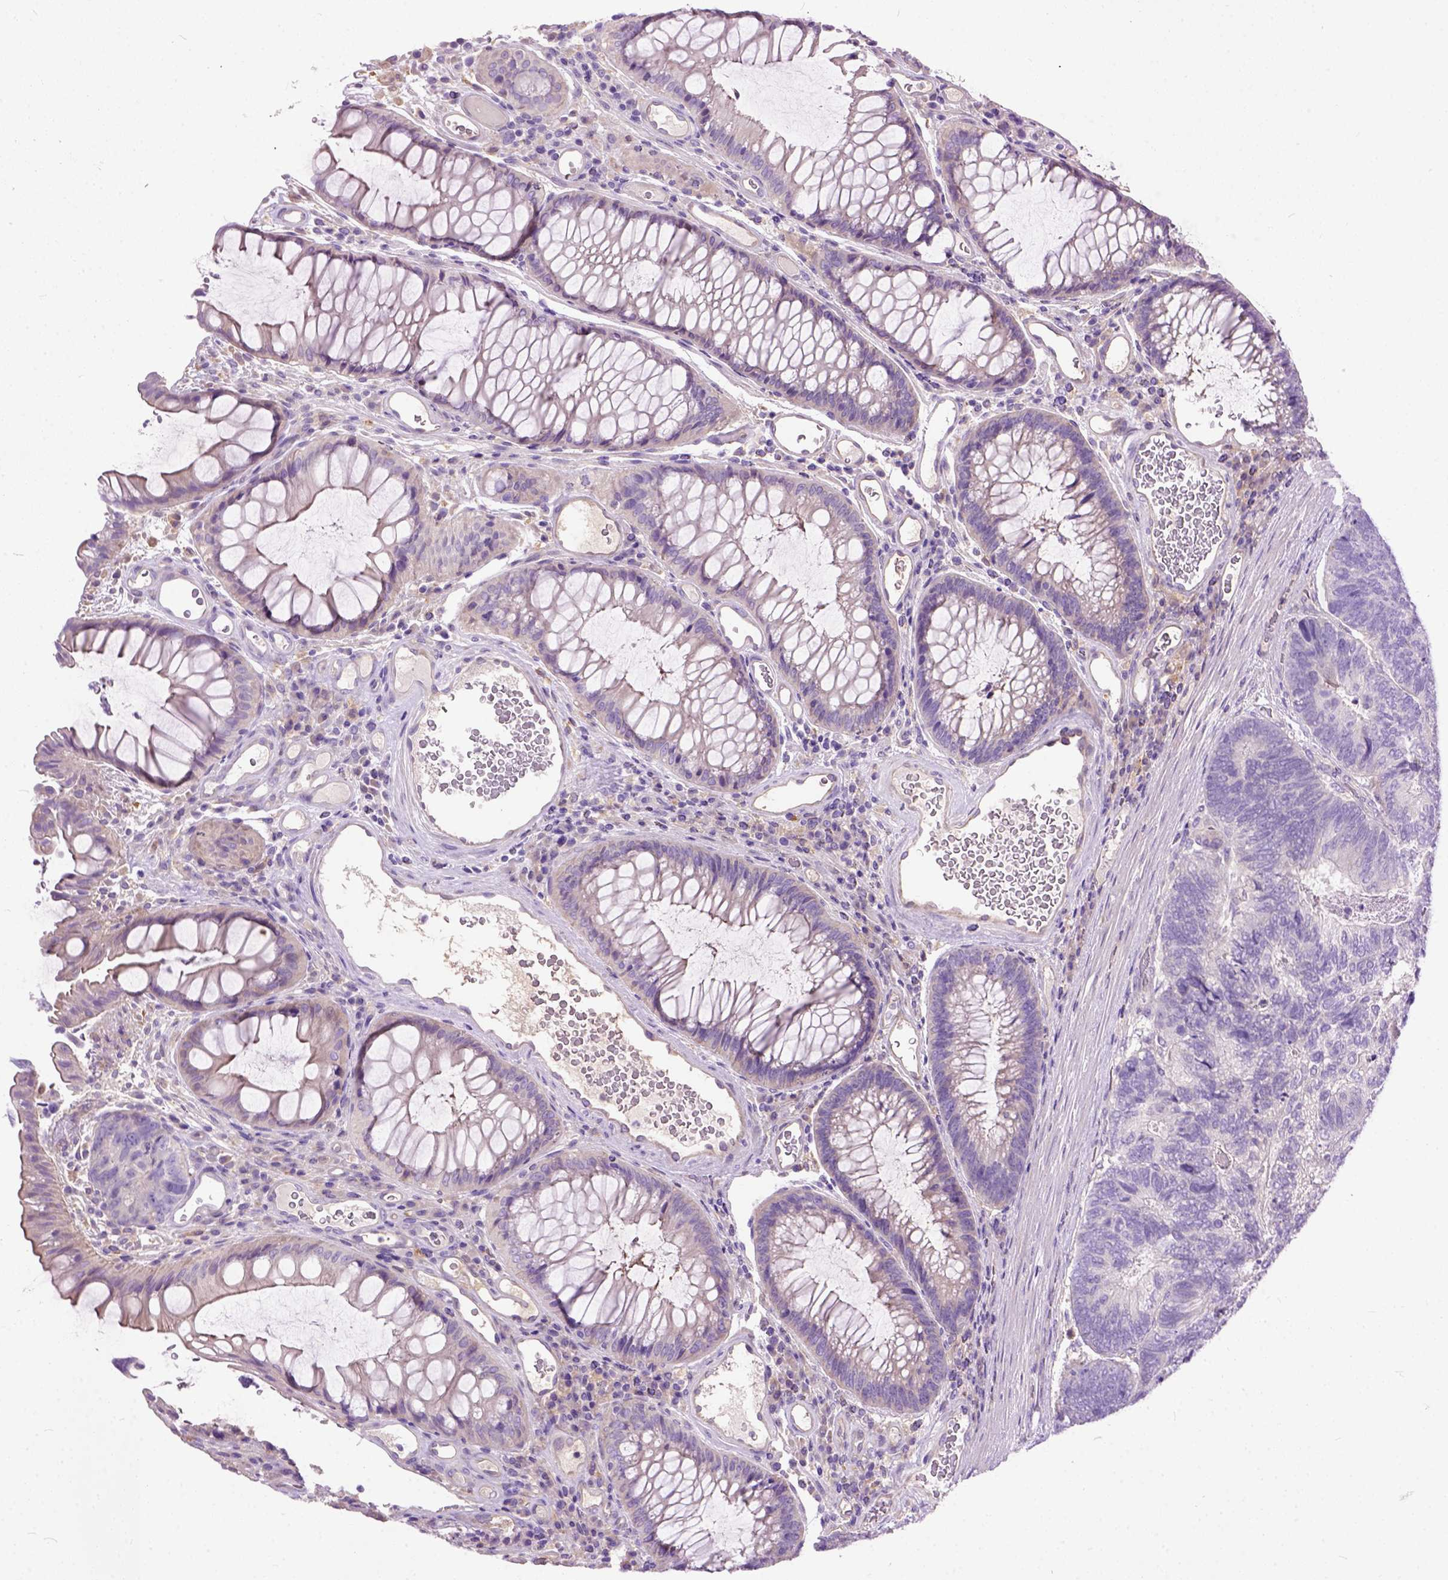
{"staining": {"intensity": "negative", "quantity": "none", "location": "none"}, "tissue": "colorectal cancer", "cell_type": "Tumor cells", "image_type": "cancer", "snomed": [{"axis": "morphology", "description": "Adenocarcinoma, NOS"}, {"axis": "topography", "description": "Colon"}], "caption": "A micrograph of colorectal cancer (adenocarcinoma) stained for a protein exhibits no brown staining in tumor cells.", "gene": "SEMA4F", "patient": {"sex": "female", "age": 67}}